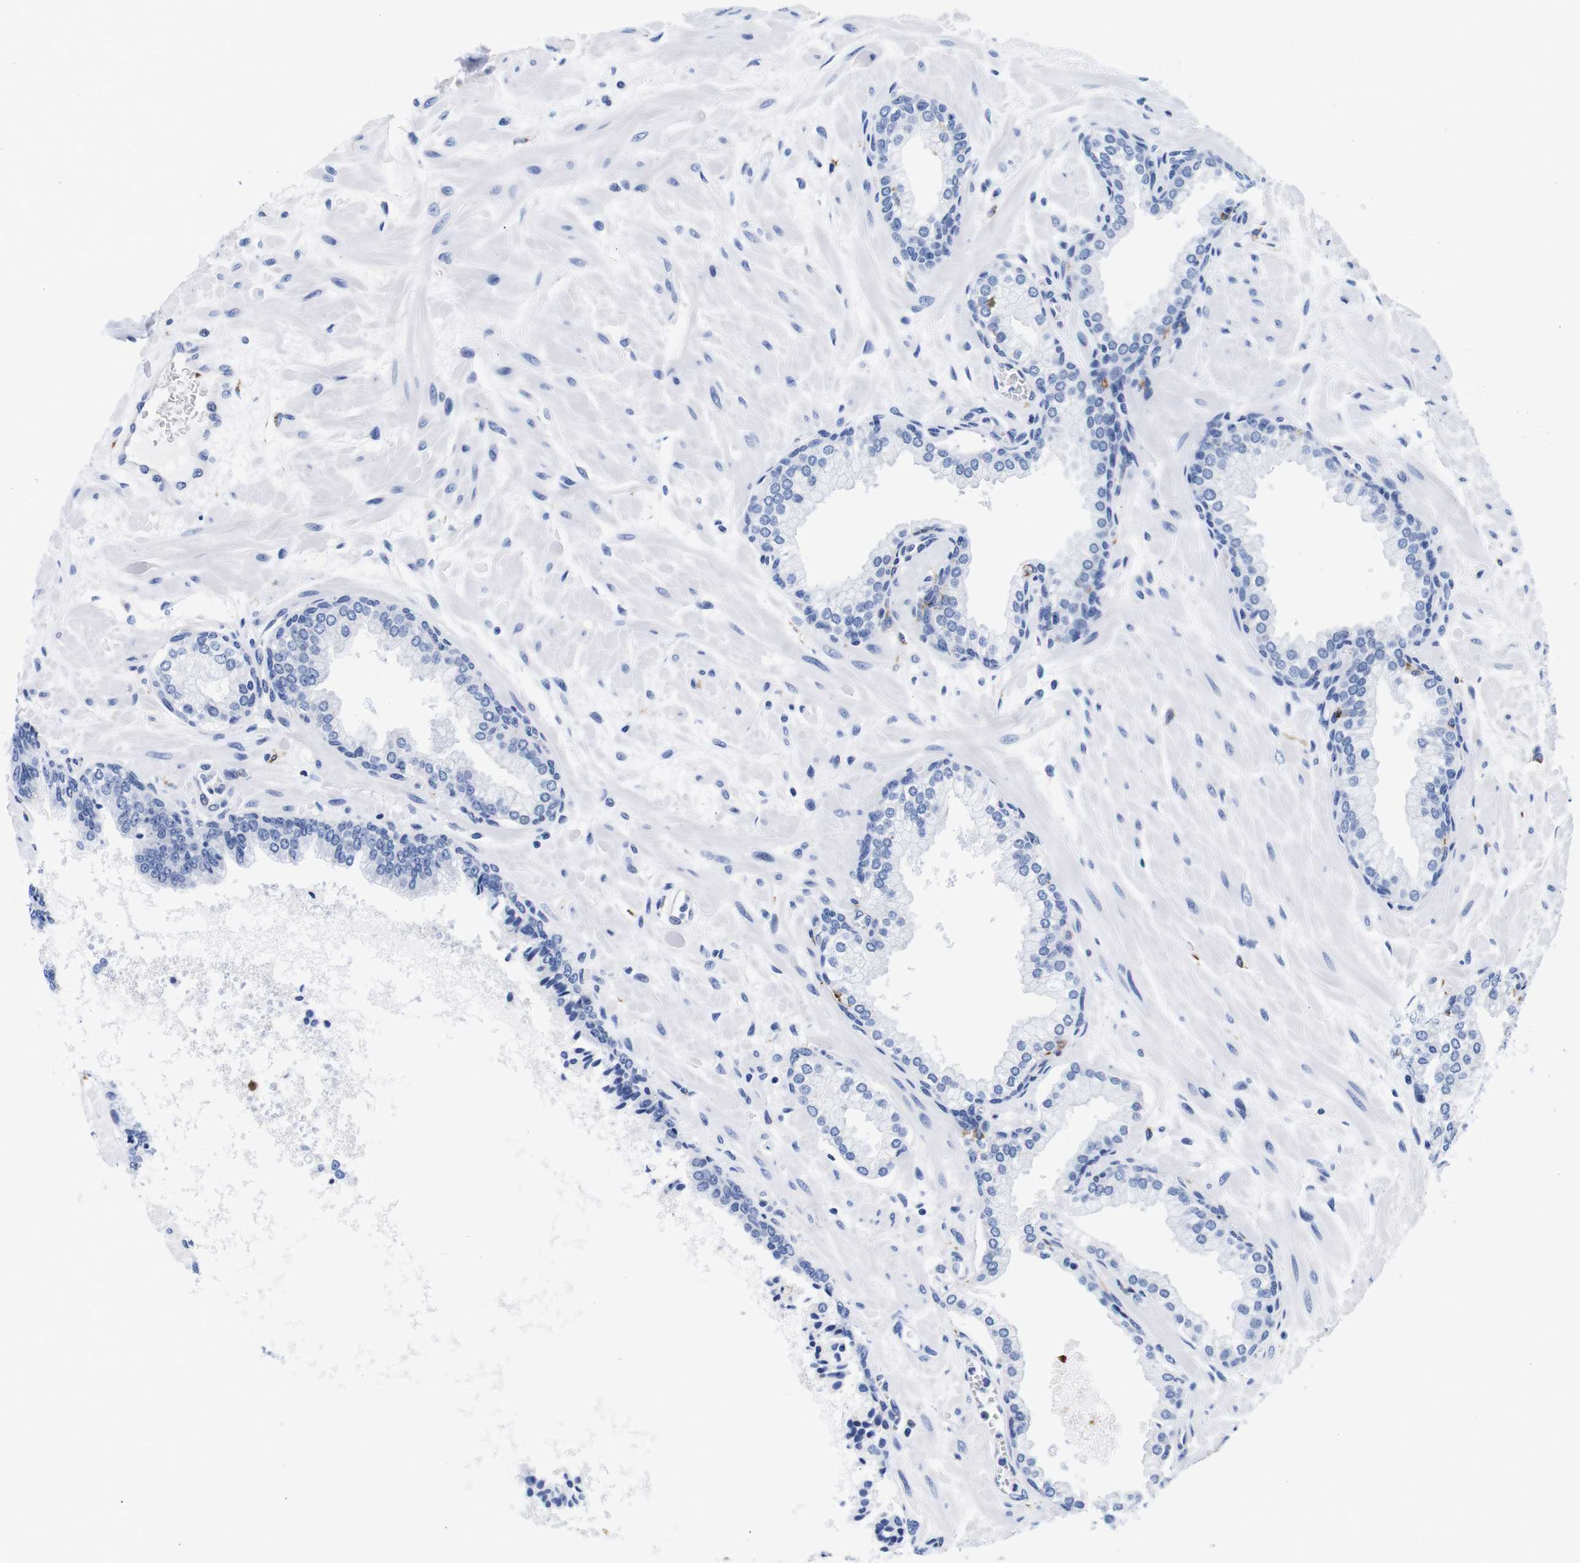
{"staining": {"intensity": "negative", "quantity": "none", "location": "none"}, "tissue": "prostate", "cell_type": "Glandular cells", "image_type": "normal", "snomed": [{"axis": "morphology", "description": "Normal tissue, NOS"}, {"axis": "morphology", "description": "Urothelial carcinoma, Low grade"}, {"axis": "topography", "description": "Urinary bladder"}, {"axis": "topography", "description": "Prostate"}], "caption": "Histopathology image shows no significant protein staining in glandular cells of normal prostate. The staining was performed using DAB (3,3'-diaminobenzidine) to visualize the protein expression in brown, while the nuclei were stained in blue with hematoxylin (Magnification: 20x).", "gene": "ENSG00000248993", "patient": {"sex": "male", "age": 60}}